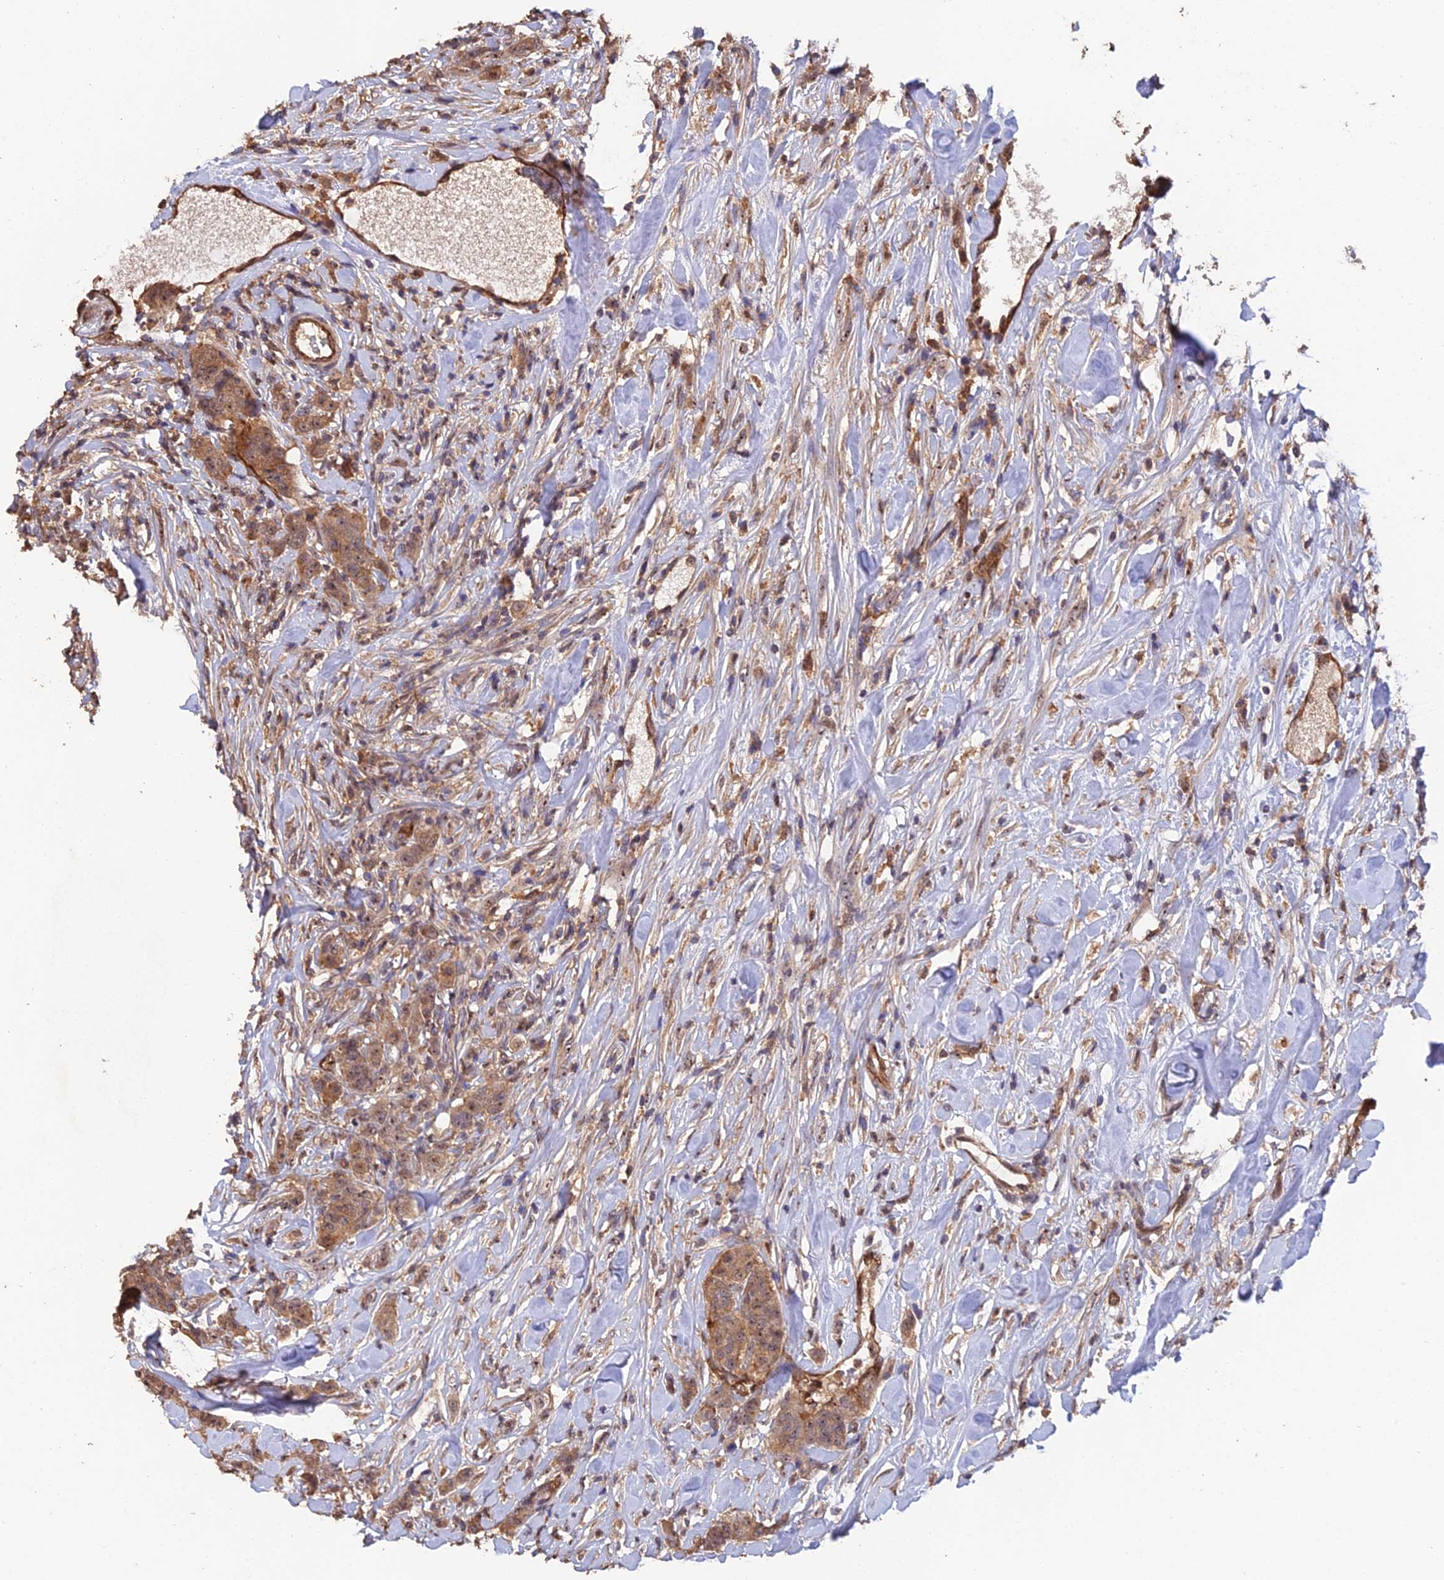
{"staining": {"intensity": "moderate", "quantity": ">75%", "location": "cytoplasmic/membranous,nuclear"}, "tissue": "breast cancer", "cell_type": "Tumor cells", "image_type": "cancer", "snomed": [{"axis": "morphology", "description": "Duct carcinoma"}, {"axis": "topography", "description": "Breast"}], "caption": "Moderate cytoplasmic/membranous and nuclear protein staining is appreciated in about >75% of tumor cells in breast cancer (infiltrating ductal carcinoma). (Brightfield microscopy of DAB IHC at high magnification).", "gene": "RALGAPA2", "patient": {"sex": "female", "age": 40}}